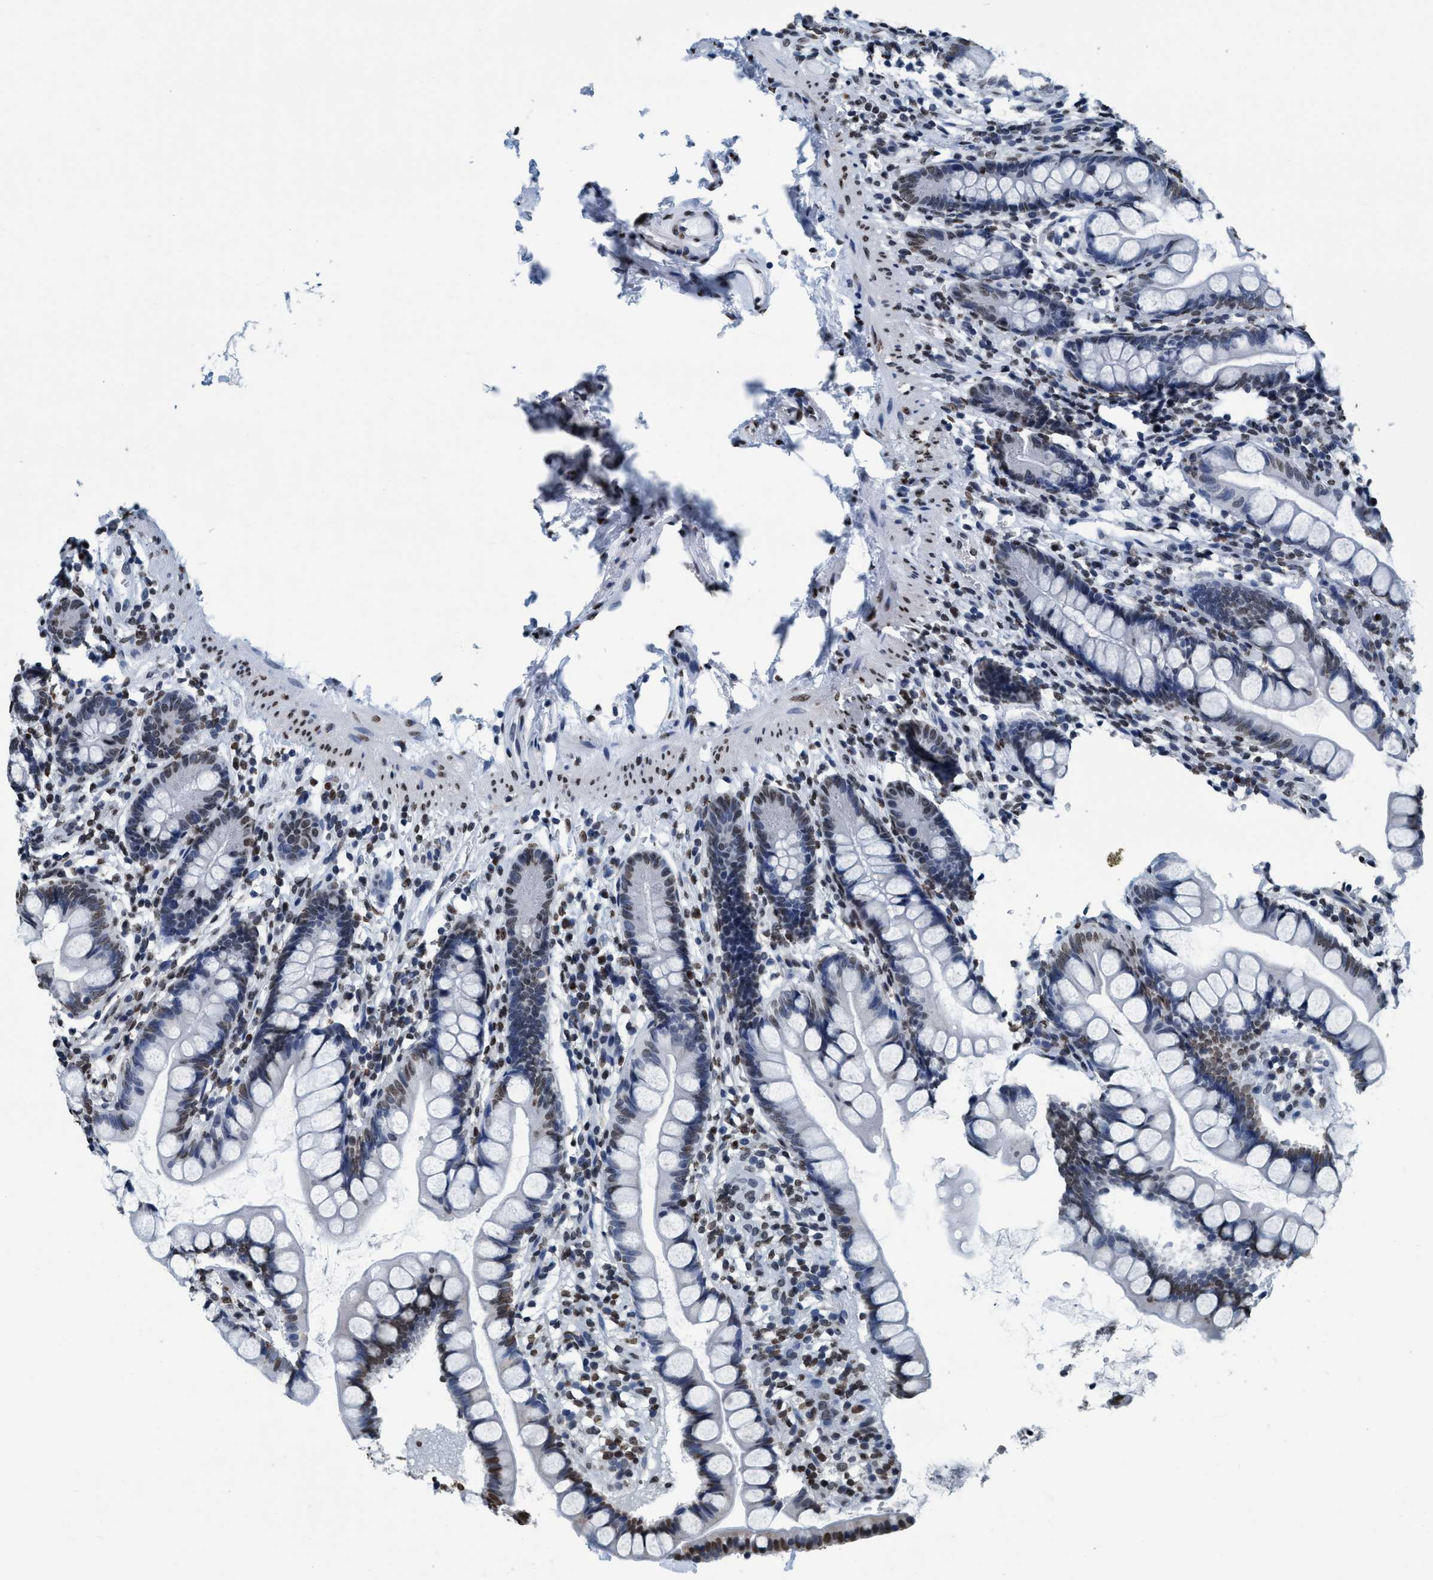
{"staining": {"intensity": "weak", "quantity": "25%-75%", "location": "nuclear"}, "tissue": "small intestine", "cell_type": "Glandular cells", "image_type": "normal", "snomed": [{"axis": "morphology", "description": "Normal tissue, NOS"}, {"axis": "topography", "description": "Small intestine"}], "caption": "Small intestine stained for a protein (brown) displays weak nuclear positive expression in about 25%-75% of glandular cells.", "gene": "CCNE2", "patient": {"sex": "female", "age": 84}}